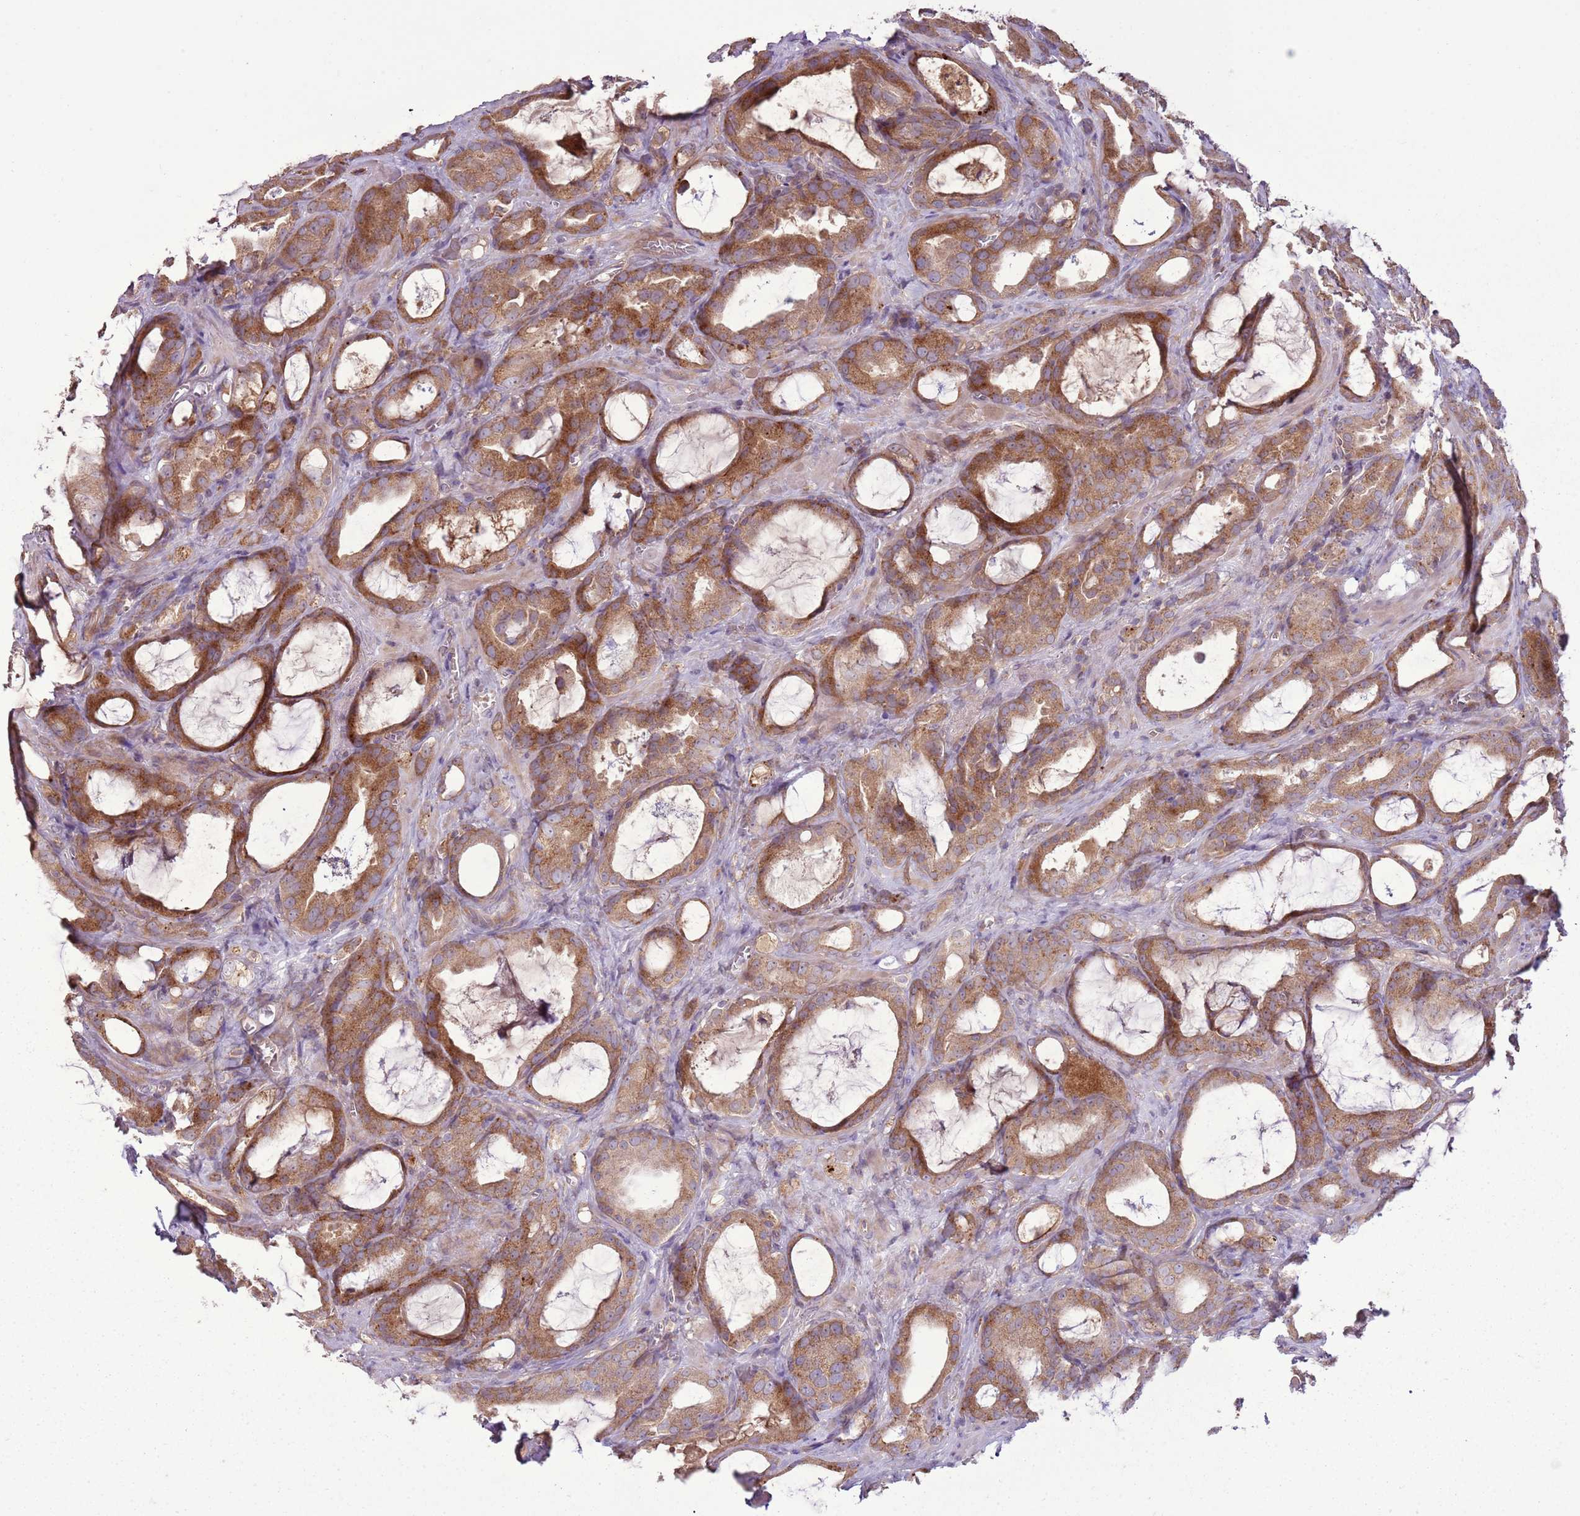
{"staining": {"intensity": "moderate", "quantity": ">75%", "location": "cytoplasmic/membranous"}, "tissue": "prostate cancer", "cell_type": "Tumor cells", "image_type": "cancer", "snomed": [{"axis": "morphology", "description": "Adenocarcinoma, High grade"}, {"axis": "topography", "description": "Prostate"}], "caption": "Prostate cancer (high-grade adenocarcinoma) was stained to show a protein in brown. There is medium levels of moderate cytoplasmic/membranous staining in about >75% of tumor cells.", "gene": "ANKRD24", "patient": {"sex": "male", "age": 72}}